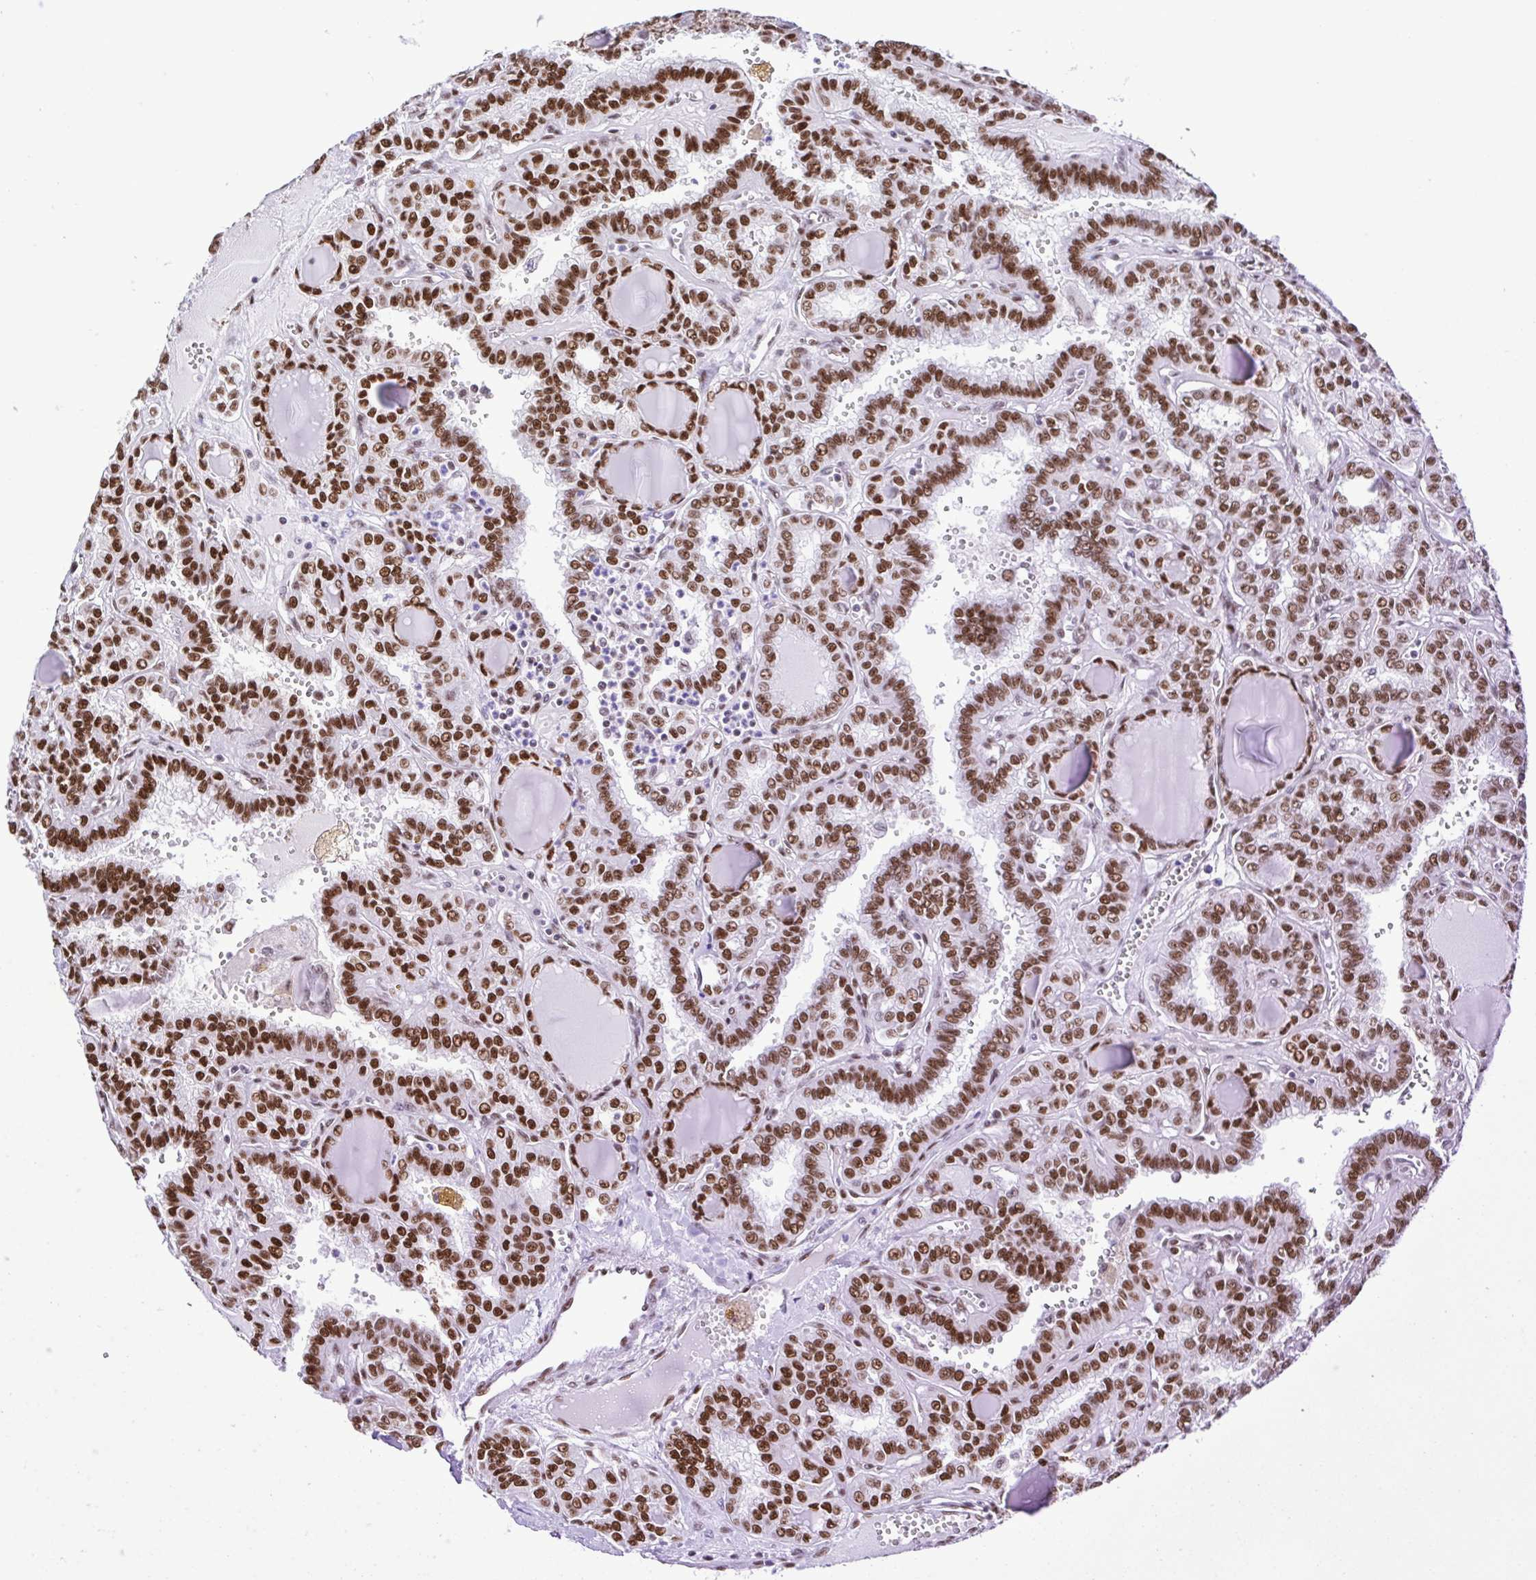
{"staining": {"intensity": "strong", "quantity": ">75%", "location": "nuclear"}, "tissue": "thyroid cancer", "cell_type": "Tumor cells", "image_type": "cancer", "snomed": [{"axis": "morphology", "description": "Papillary adenocarcinoma, NOS"}, {"axis": "topography", "description": "Thyroid gland"}], "caption": "This histopathology image demonstrates immunohistochemistry staining of papillary adenocarcinoma (thyroid), with high strong nuclear expression in approximately >75% of tumor cells.", "gene": "TRIM28", "patient": {"sex": "female", "age": 41}}